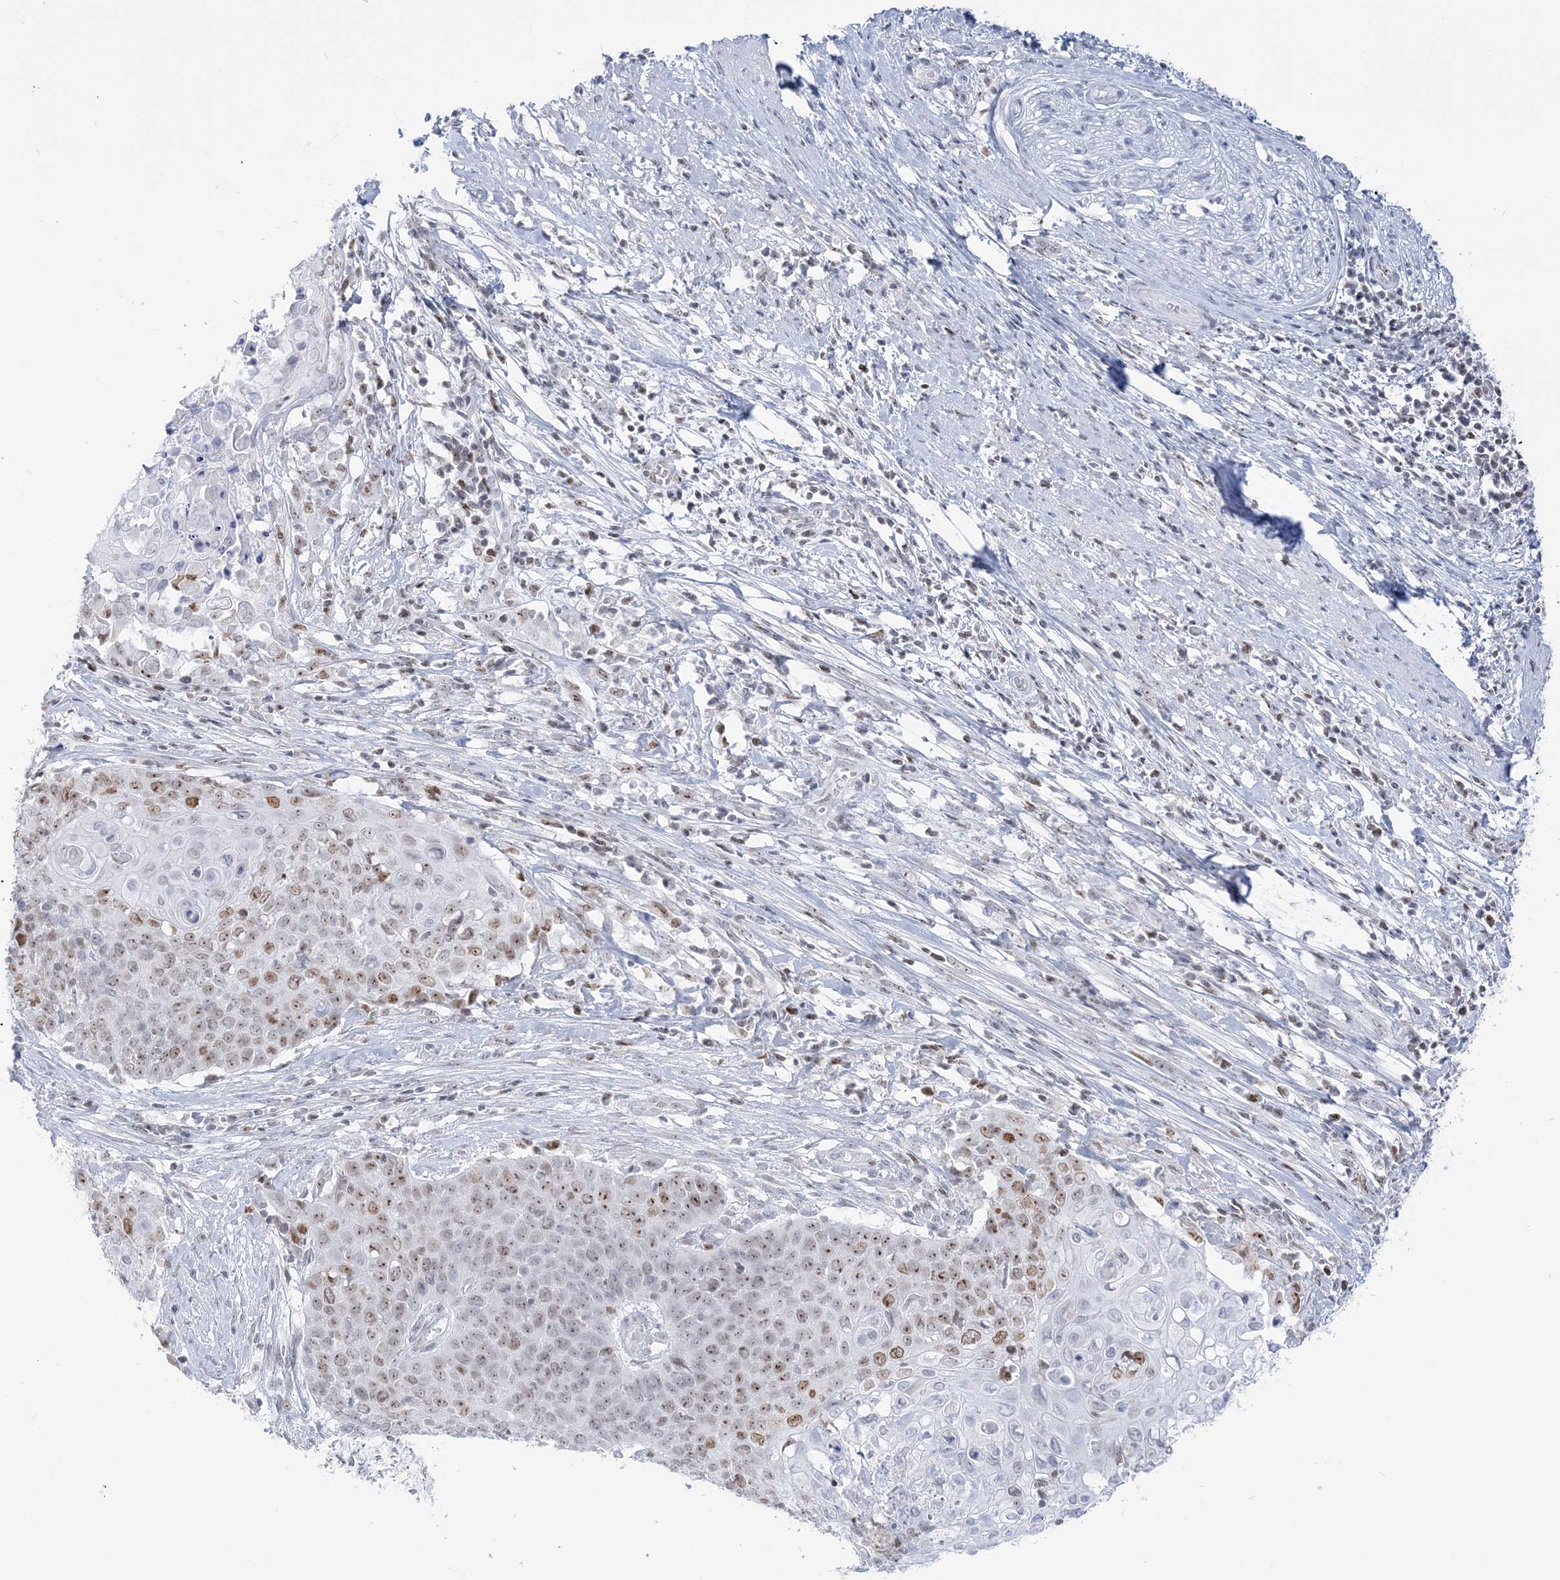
{"staining": {"intensity": "moderate", "quantity": ">75%", "location": "nuclear"}, "tissue": "cervical cancer", "cell_type": "Tumor cells", "image_type": "cancer", "snomed": [{"axis": "morphology", "description": "Squamous cell carcinoma, NOS"}, {"axis": "topography", "description": "Cervix"}], "caption": "Cervical squamous cell carcinoma stained for a protein exhibits moderate nuclear positivity in tumor cells.", "gene": "DDX21", "patient": {"sex": "female", "age": 39}}